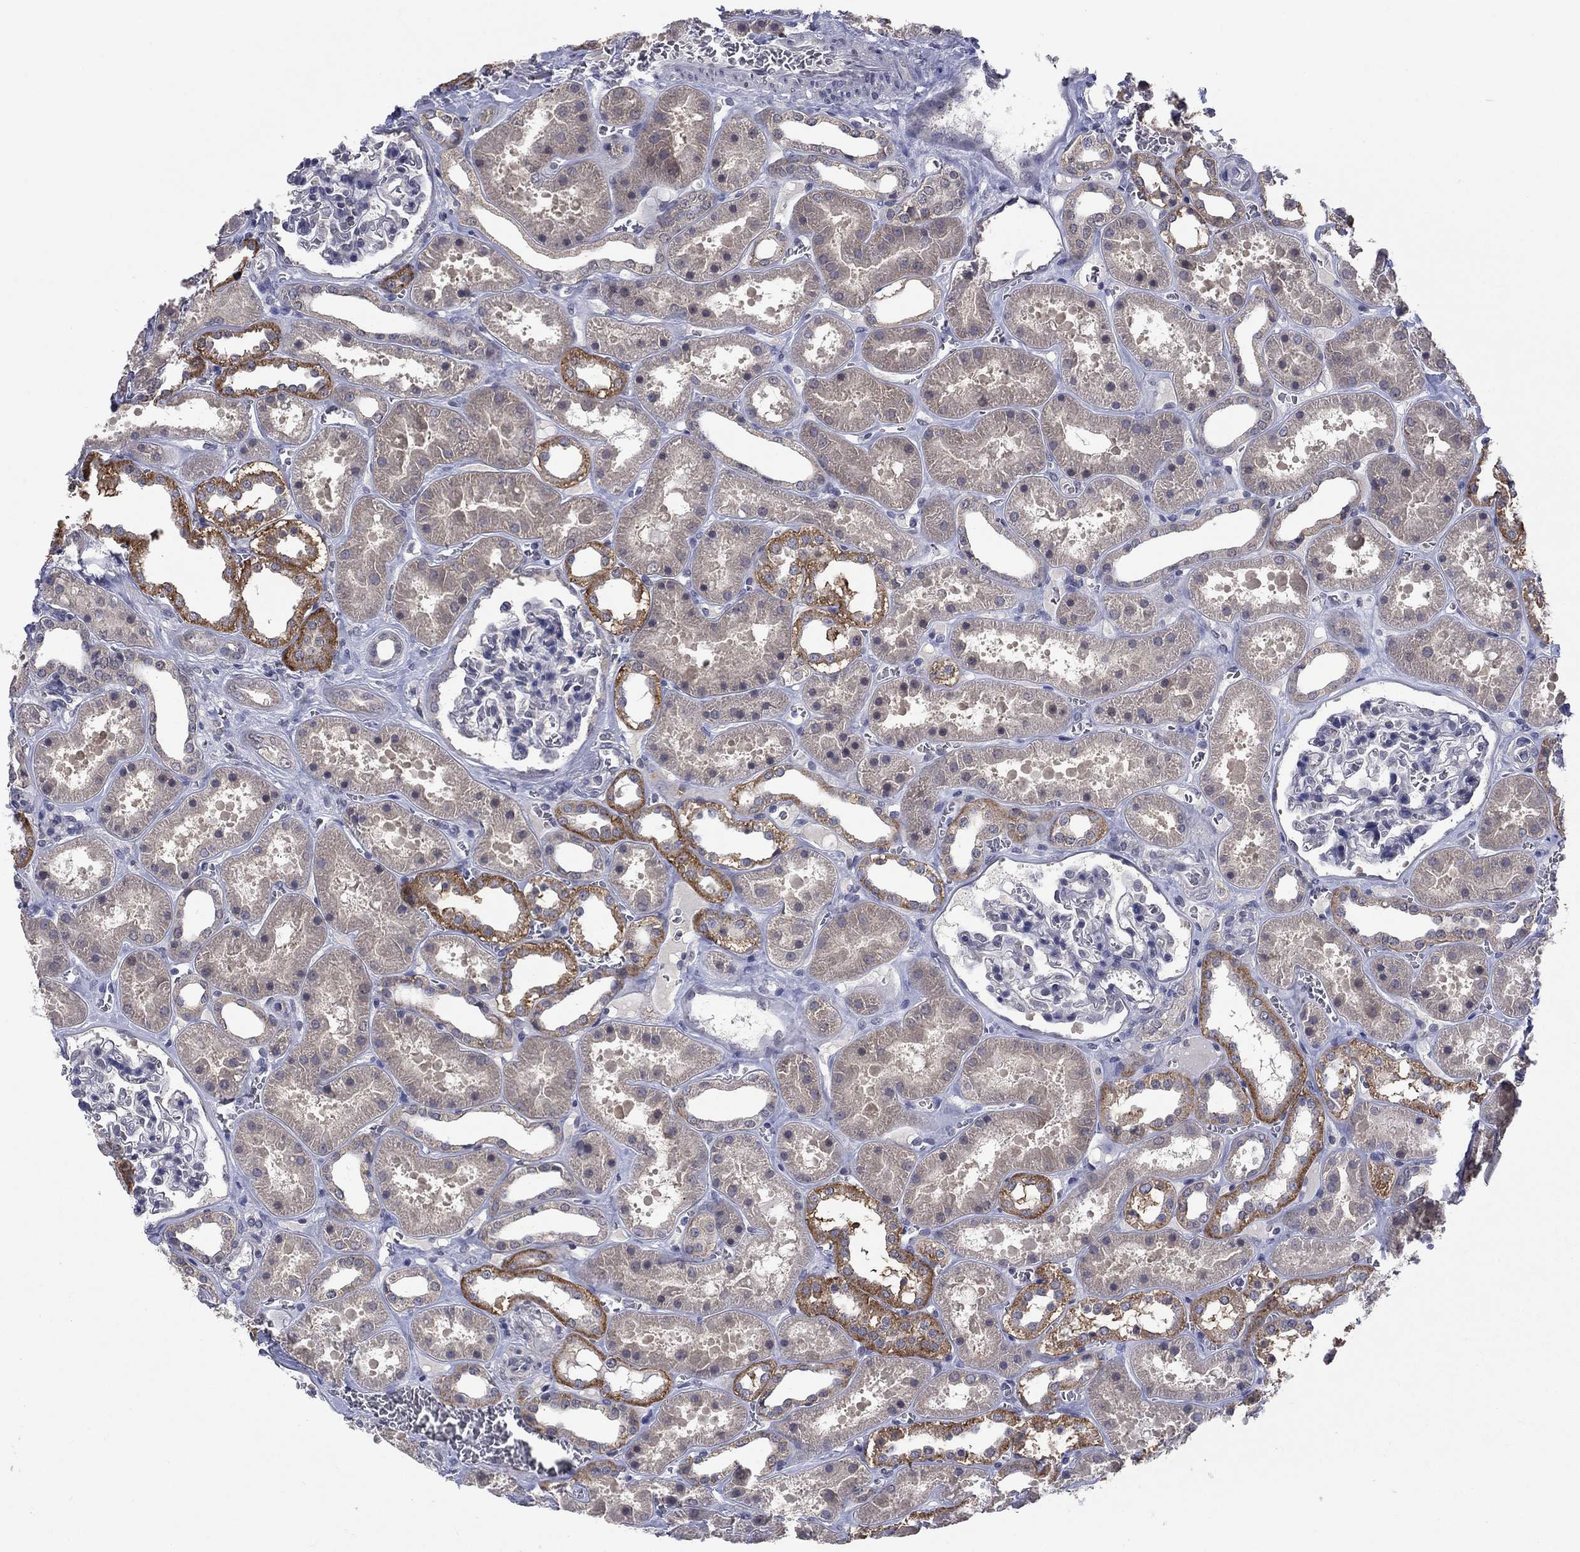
{"staining": {"intensity": "negative", "quantity": "none", "location": "none"}, "tissue": "kidney", "cell_type": "Cells in glomeruli", "image_type": "normal", "snomed": [{"axis": "morphology", "description": "Normal tissue, NOS"}, {"axis": "topography", "description": "Kidney"}], "caption": "This image is of unremarkable kidney stained with immunohistochemistry (IHC) to label a protein in brown with the nuclei are counter-stained blue. There is no positivity in cells in glomeruli.", "gene": "SPATA33", "patient": {"sex": "female", "age": 41}}